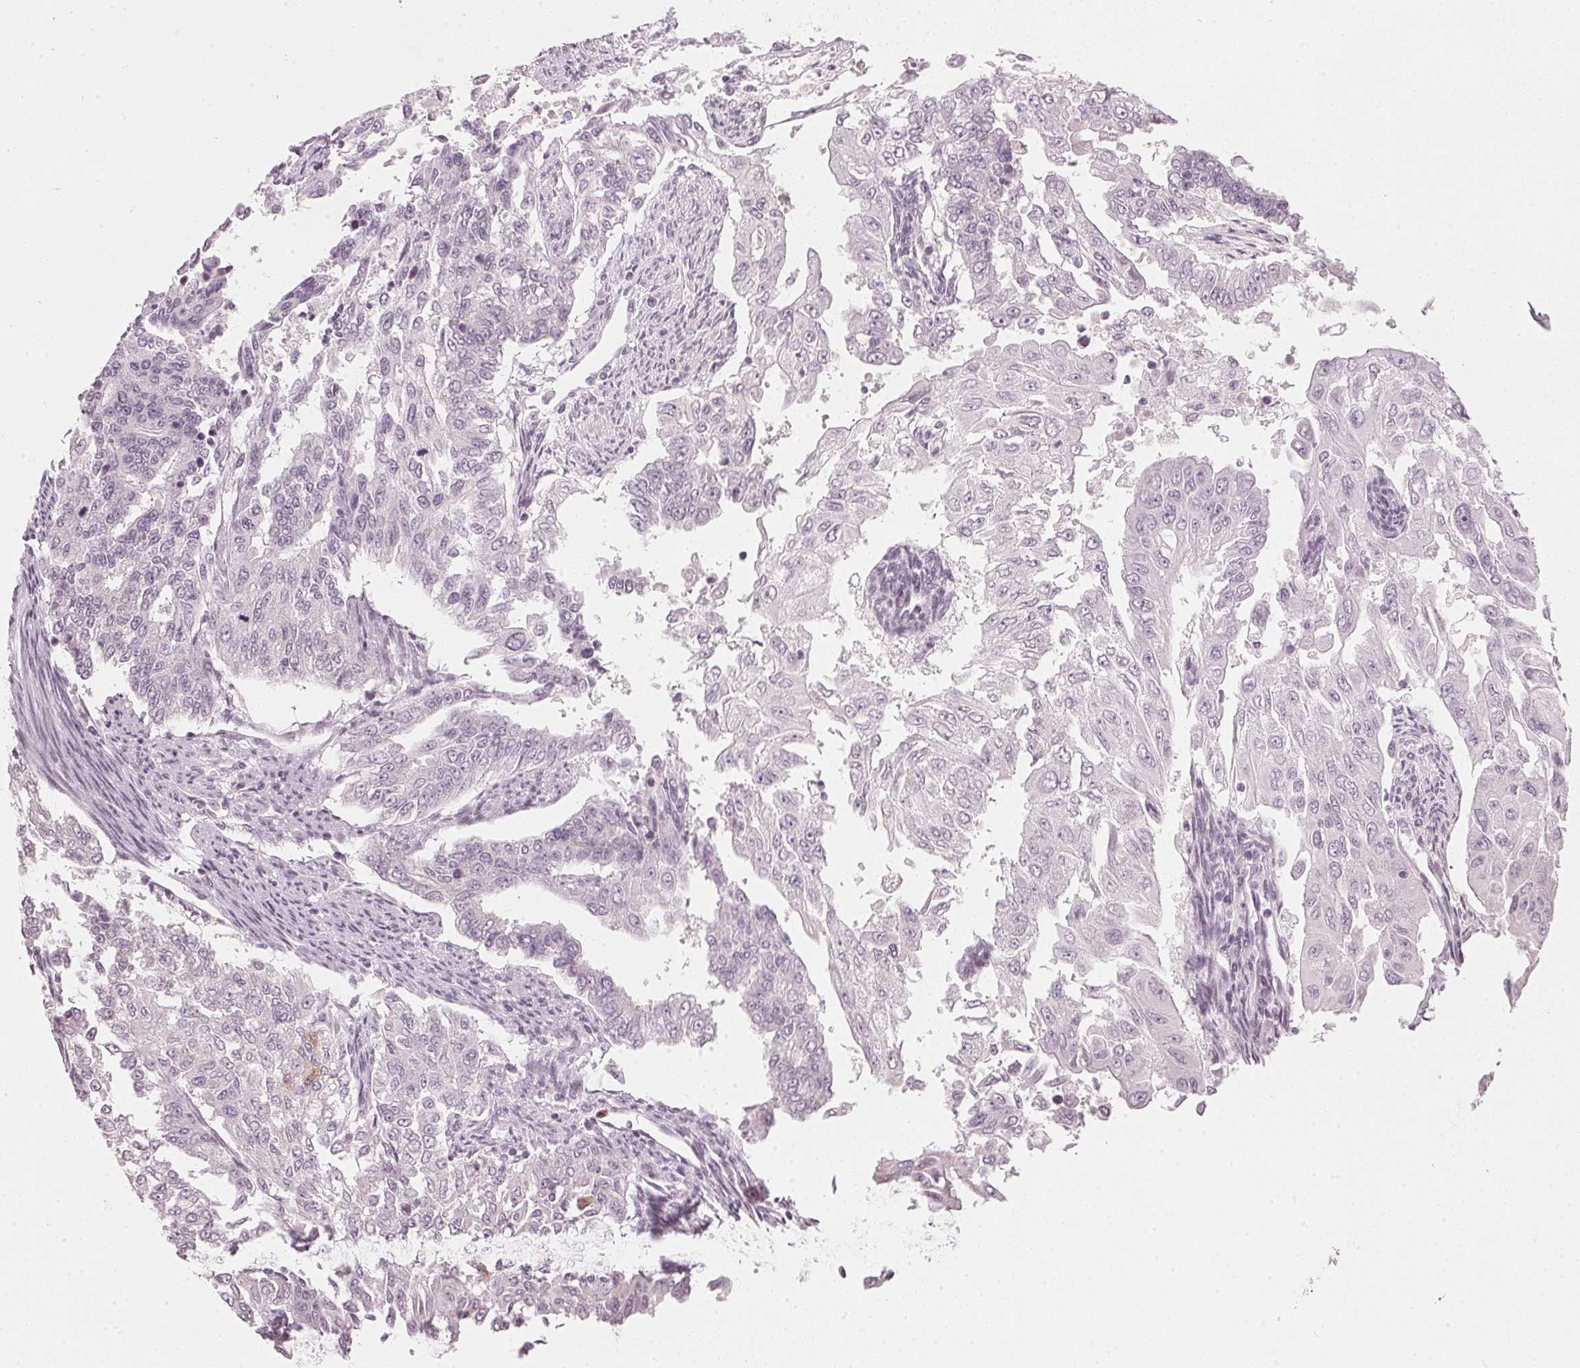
{"staining": {"intensity": "negative", "quantity": "none", "location": "none"}, "tissue": "endometrial cancer", "cell_type": "Tumor cells", "image_type": "cancer", "snomed": [{"axis": "morphology", "description": "Adenocarcinoma, NOS"}, {"axis": "topography", "description": "Uterus"}], "caption": "A high-resolution histopathology image shows IHC staining of endometrial cancer (adenocarcinoma), which displays no significant staining in tumor cells.", "gene": "SFRP4", "patient": {"sex": "female", "age": 59}}